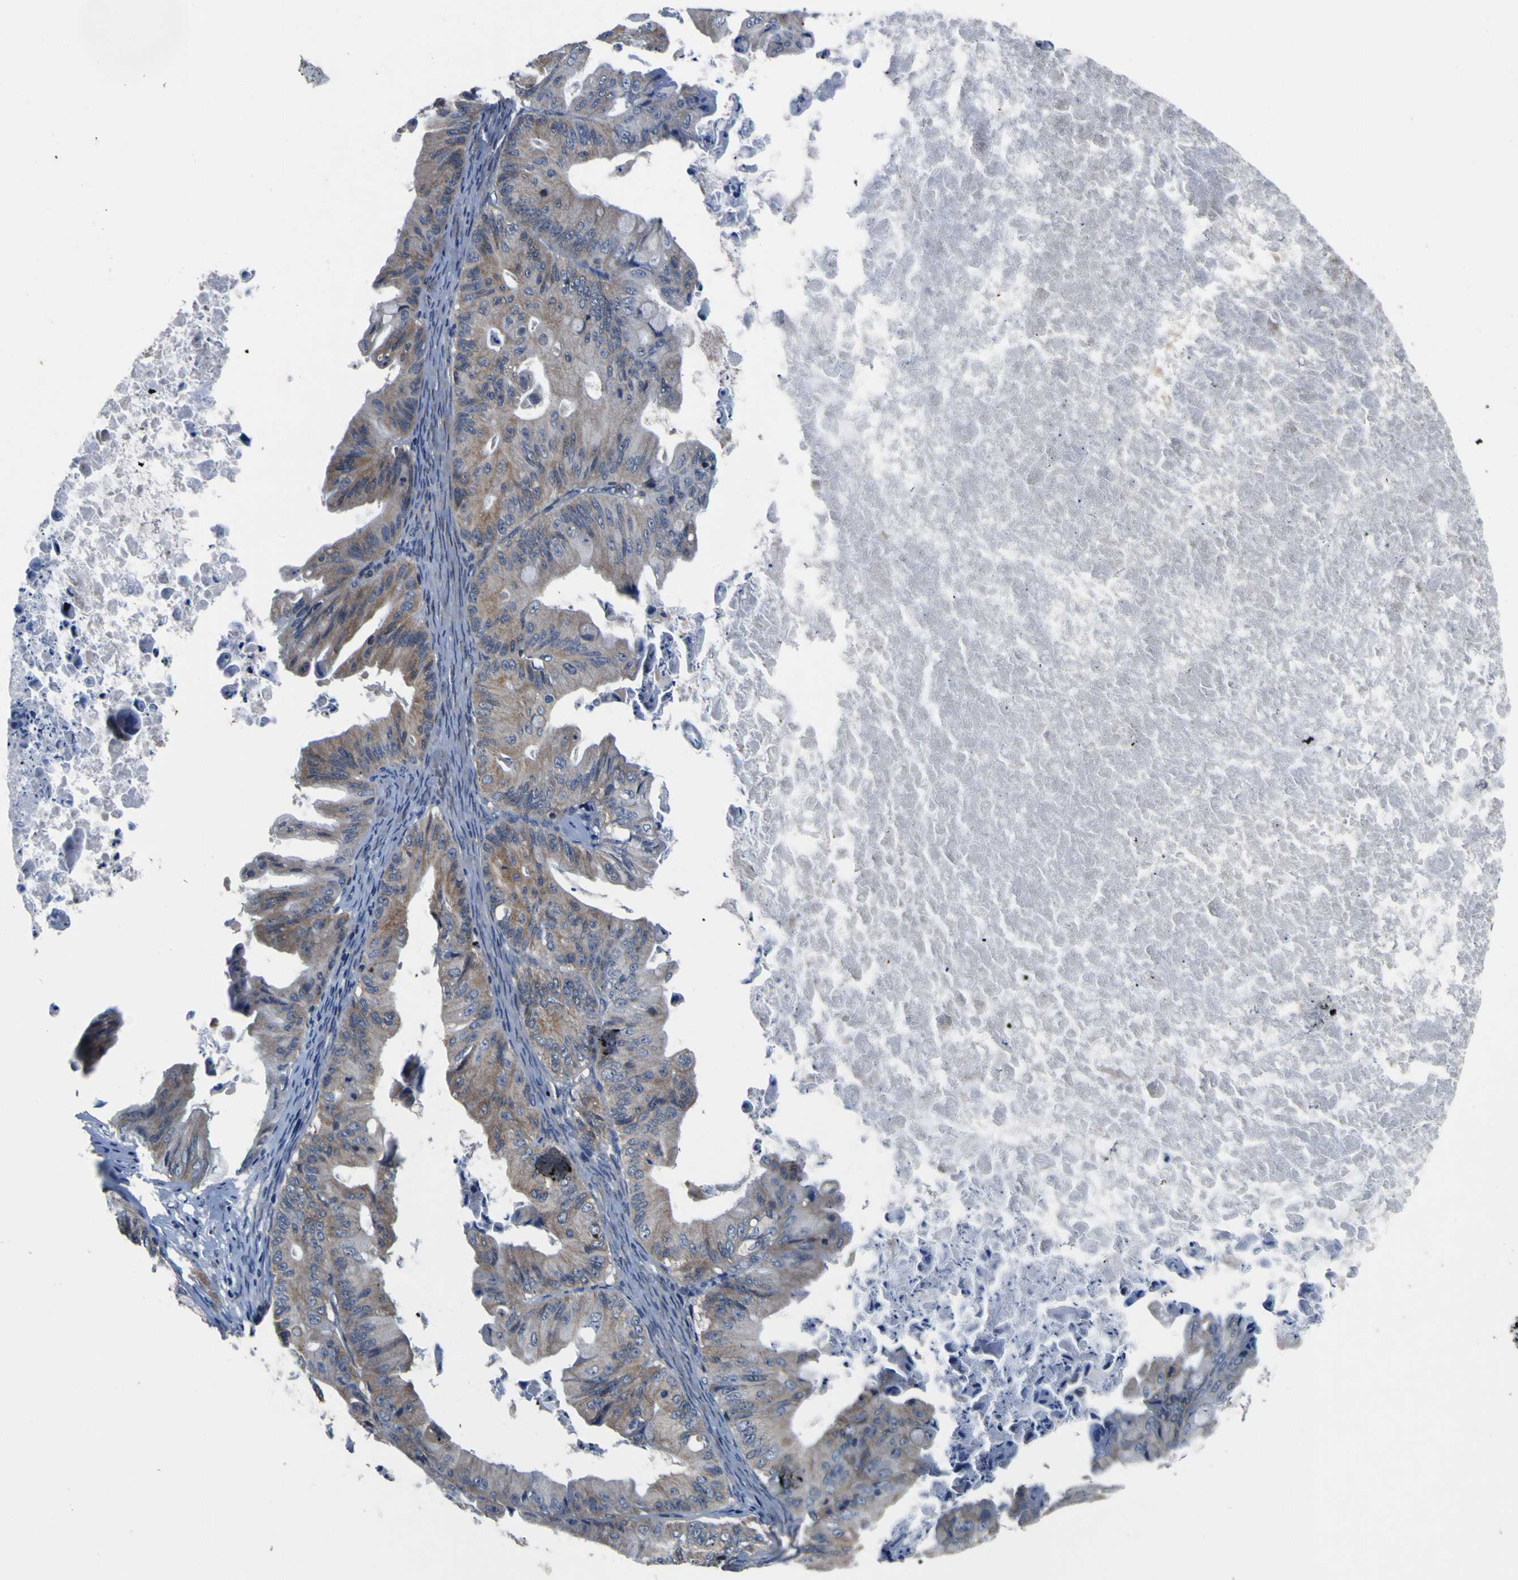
{"staining": {"intensity": "weak", "quantity": ">75%", "location": "cytoplasmic/membranous"}, "tissue": "ovarian cancer", "cell_type": "Tumor cells", "image_type": "cancer", "snomed": [{"axis": "morphology", "description": "Cystadenocarcinoma, mucinous, NOS"}, {"axis": "topography", "description": "Ovary"}], "caption": "Mucinous cystadenocarcinoma (ovarian) tissue demonstrates weak cytoplasmic/membranous staining in about >75% of tumor cells, visualized by immunohistochemistry.", "gene": "EPHB4", "patient": {"sex": "female", "age": 37}}